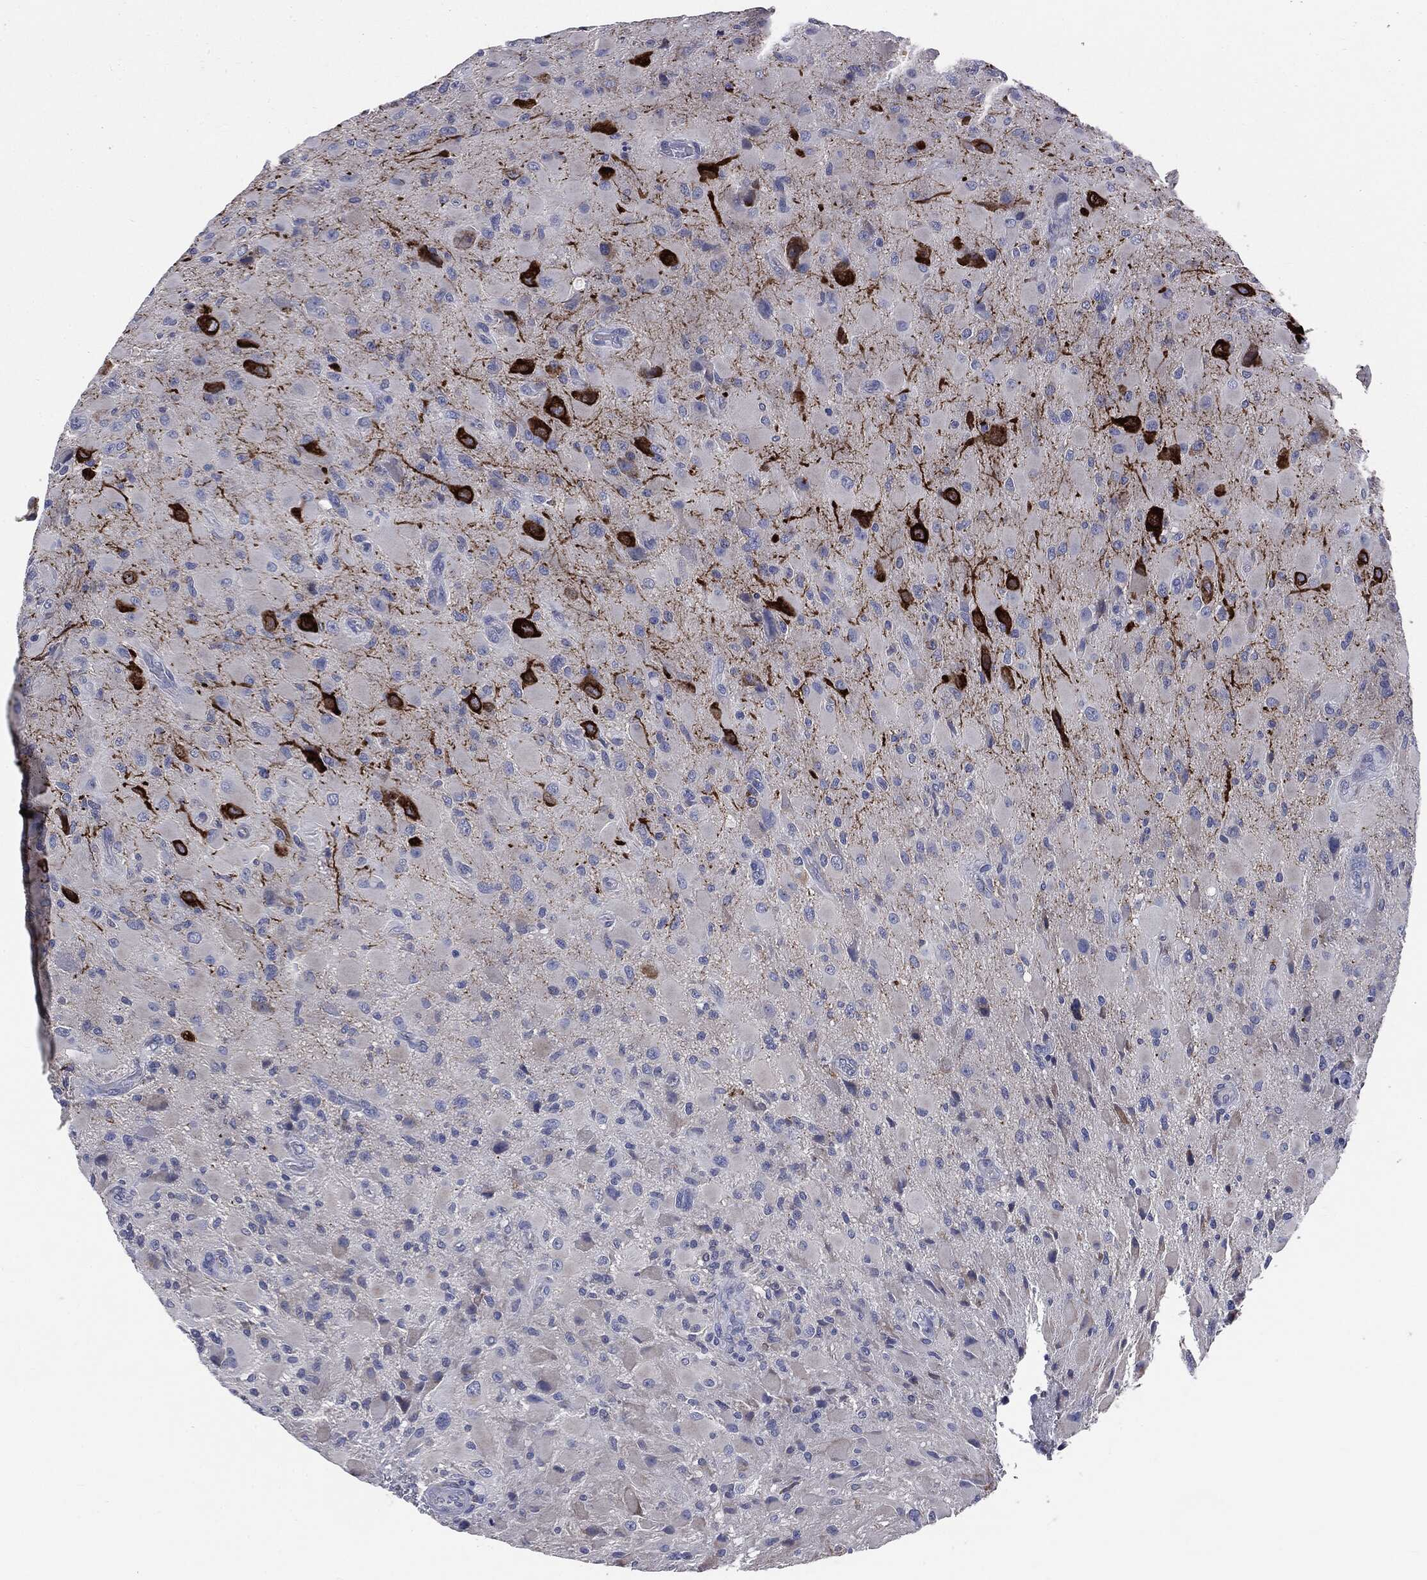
{"staining": {"intensity": "negative", "quantity": "none", "location": "none"}, "tissue": "glioma", "cell_type": "Tumor cells", "image_type": "cancer", "snomed": [{"axis": "morphology", "description": "Glioma, malignant, High grade"}, {"axis": "topography", "description": "Cerebral cortex"}], "caption": "Image shows no significant protein expression in tumor cells of malignant glioma (high-grade).", "gene": "PTGS2", "patient": {"sex": "male", "age": 35}}